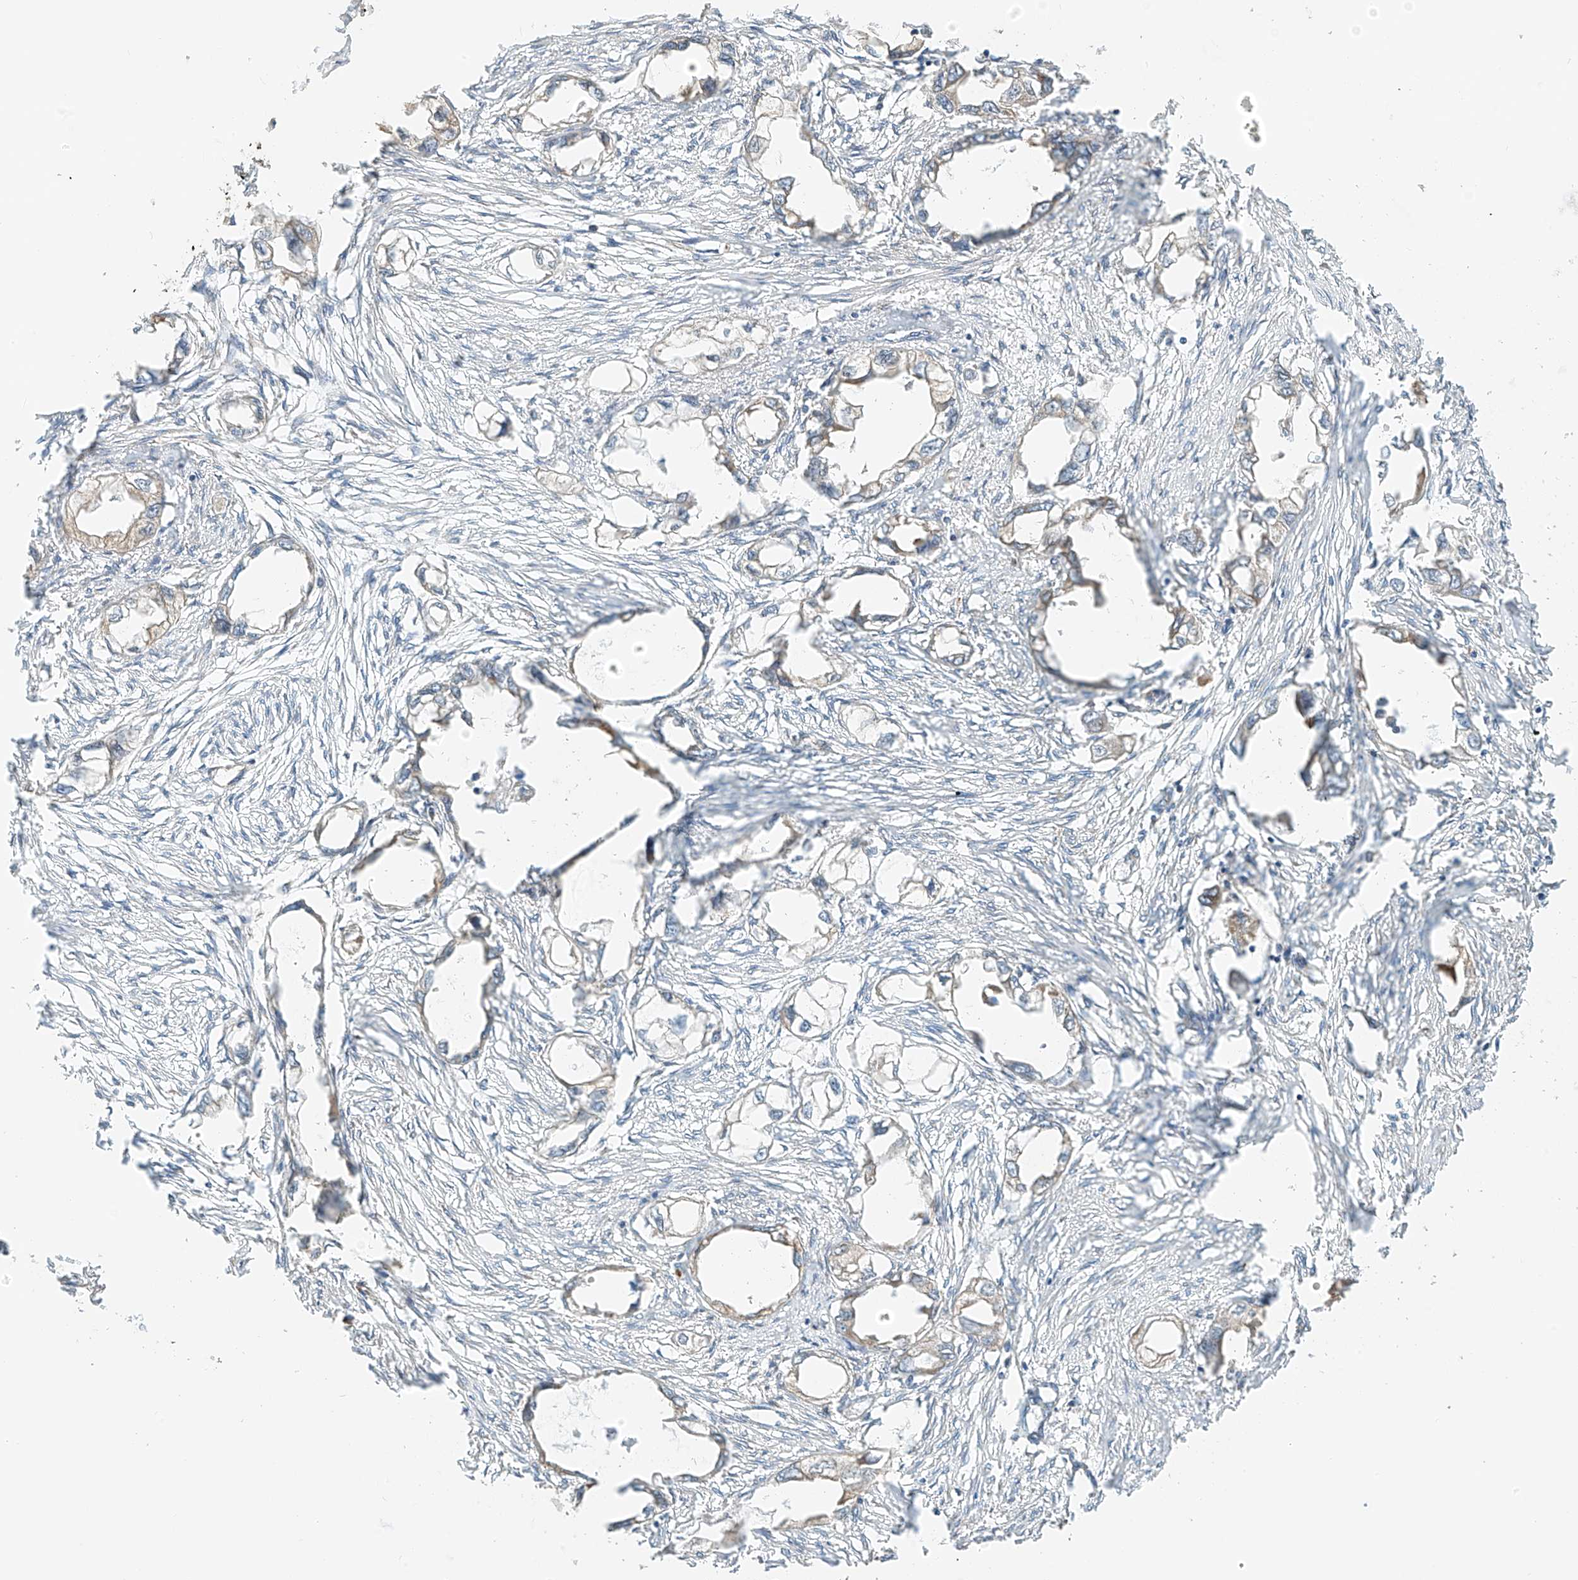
{"staining": {"intensity": "moderate", "quantity": "<25%", "location": "cytoplasmic/membranous"}, "tissue": "endometrial cancer", "cell_type": "Tumor cells", "image_type": "cancer", "snomed": [{"axis": "morphology", "description": "Adenocarcinoma, NOS"}, {"axis": "morphology", "description": "Adenocarcinoma, metastatic, NOS"}, {"axis": "topography", "description": "Adipose tissue"}, {"axis": "topography", "description": "Endometrium"}], "caption": "Endometrial metastatic adenocarcinoma stained for a protein (brown) reveals moderate cytoplasmic/membranous positive staining in approximately <25% of tumor cells.", "gene": "PPA2", "patient": {"sex": "female", "age": 67}}